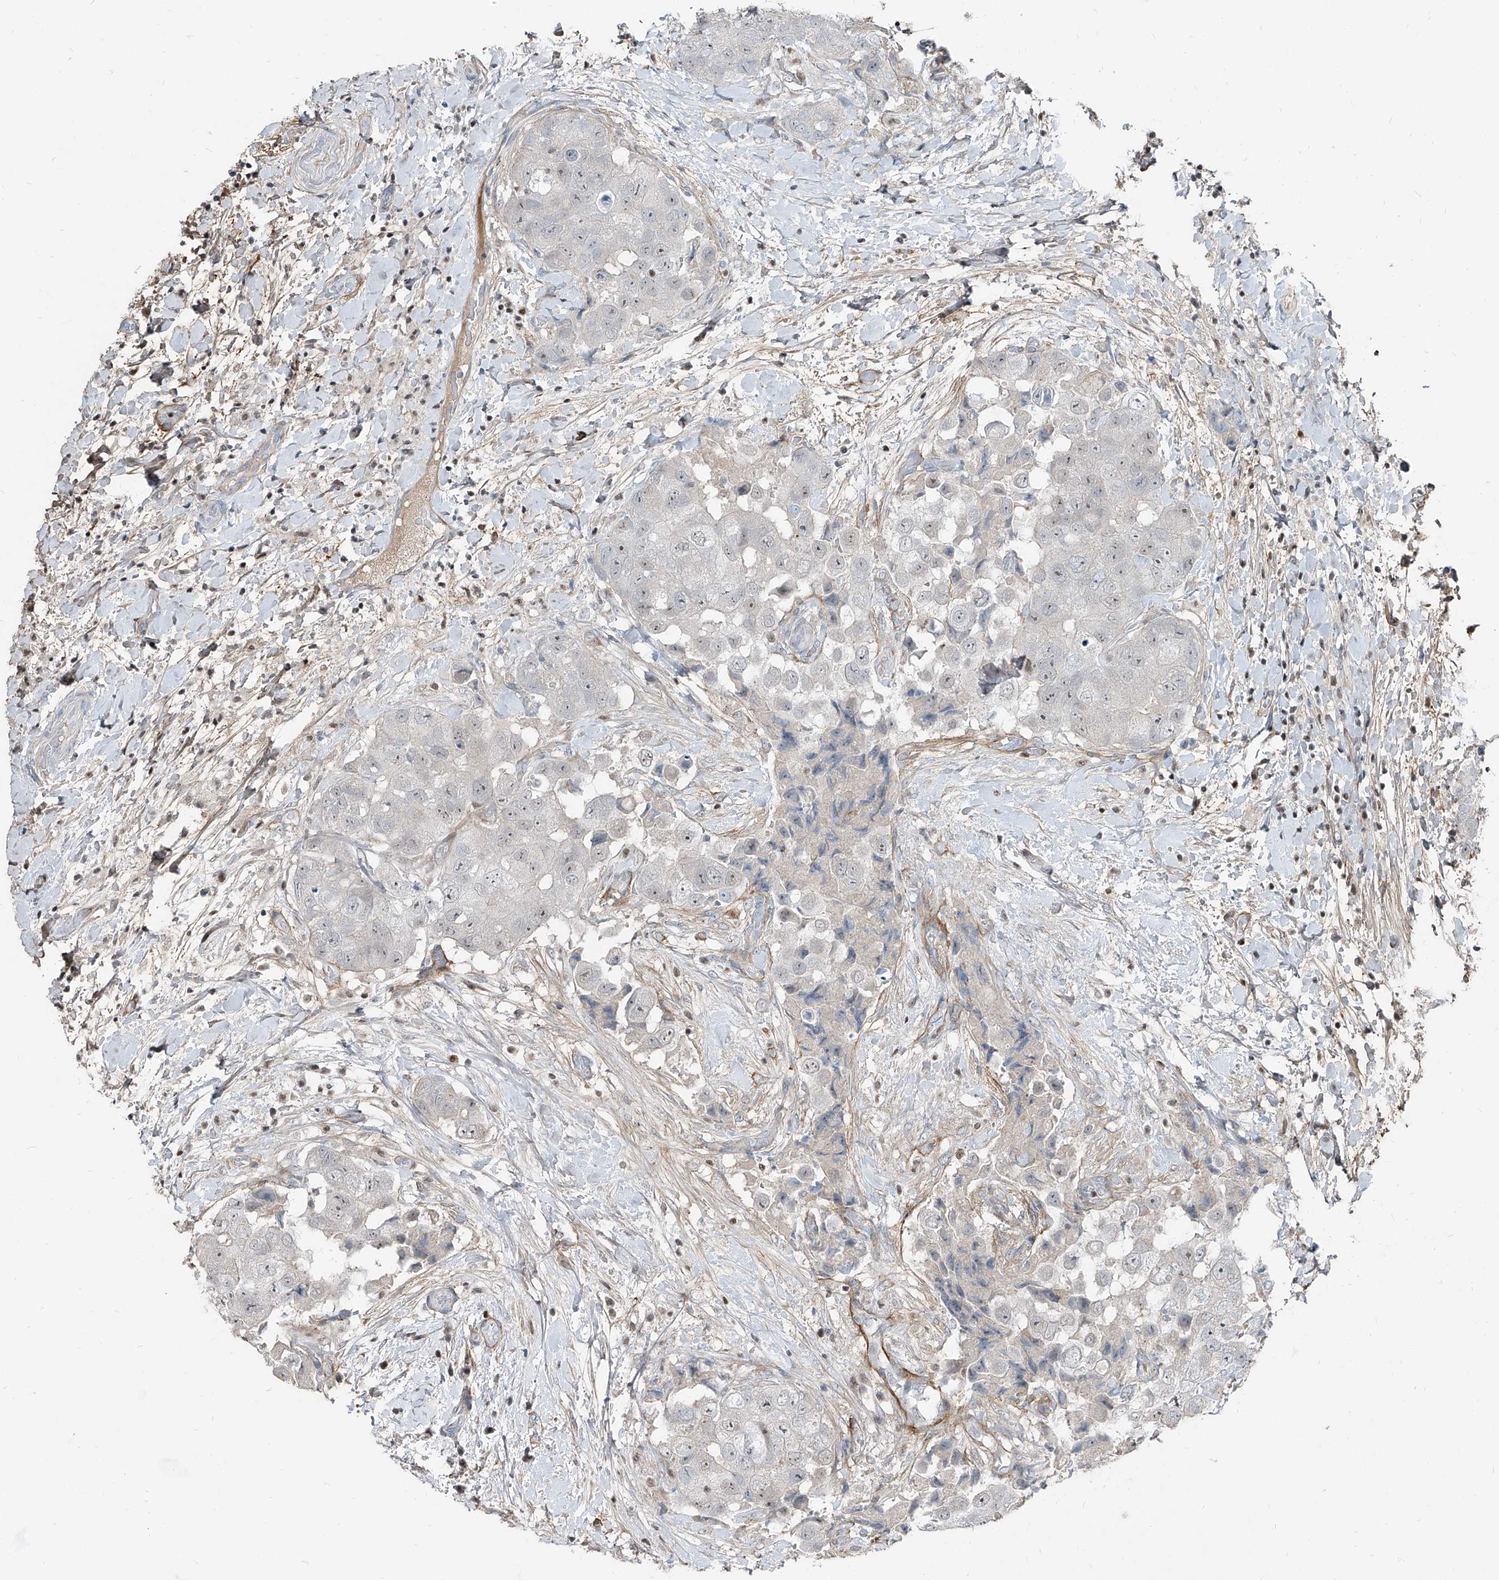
{"staining": {"intensity": "negative", "quantity": "none", "location": "none"}, "tissue": "breast cancer", "cell_type": "Tumor cells", "image_type": "cancer", "snomed": [{"axis": "morphology", "description": "Normal tissue, NOS"}, {"axis": "morphology", "description": "Duct carcinoma"}, {"axis": "topography", "description": "Breast"}], "caption": "Tumor cells are negative for protein expression in human invasive ductal carcinoma (breast).", "gene": "HOXA3", "patient": {"sex": "female", "age": 62}}